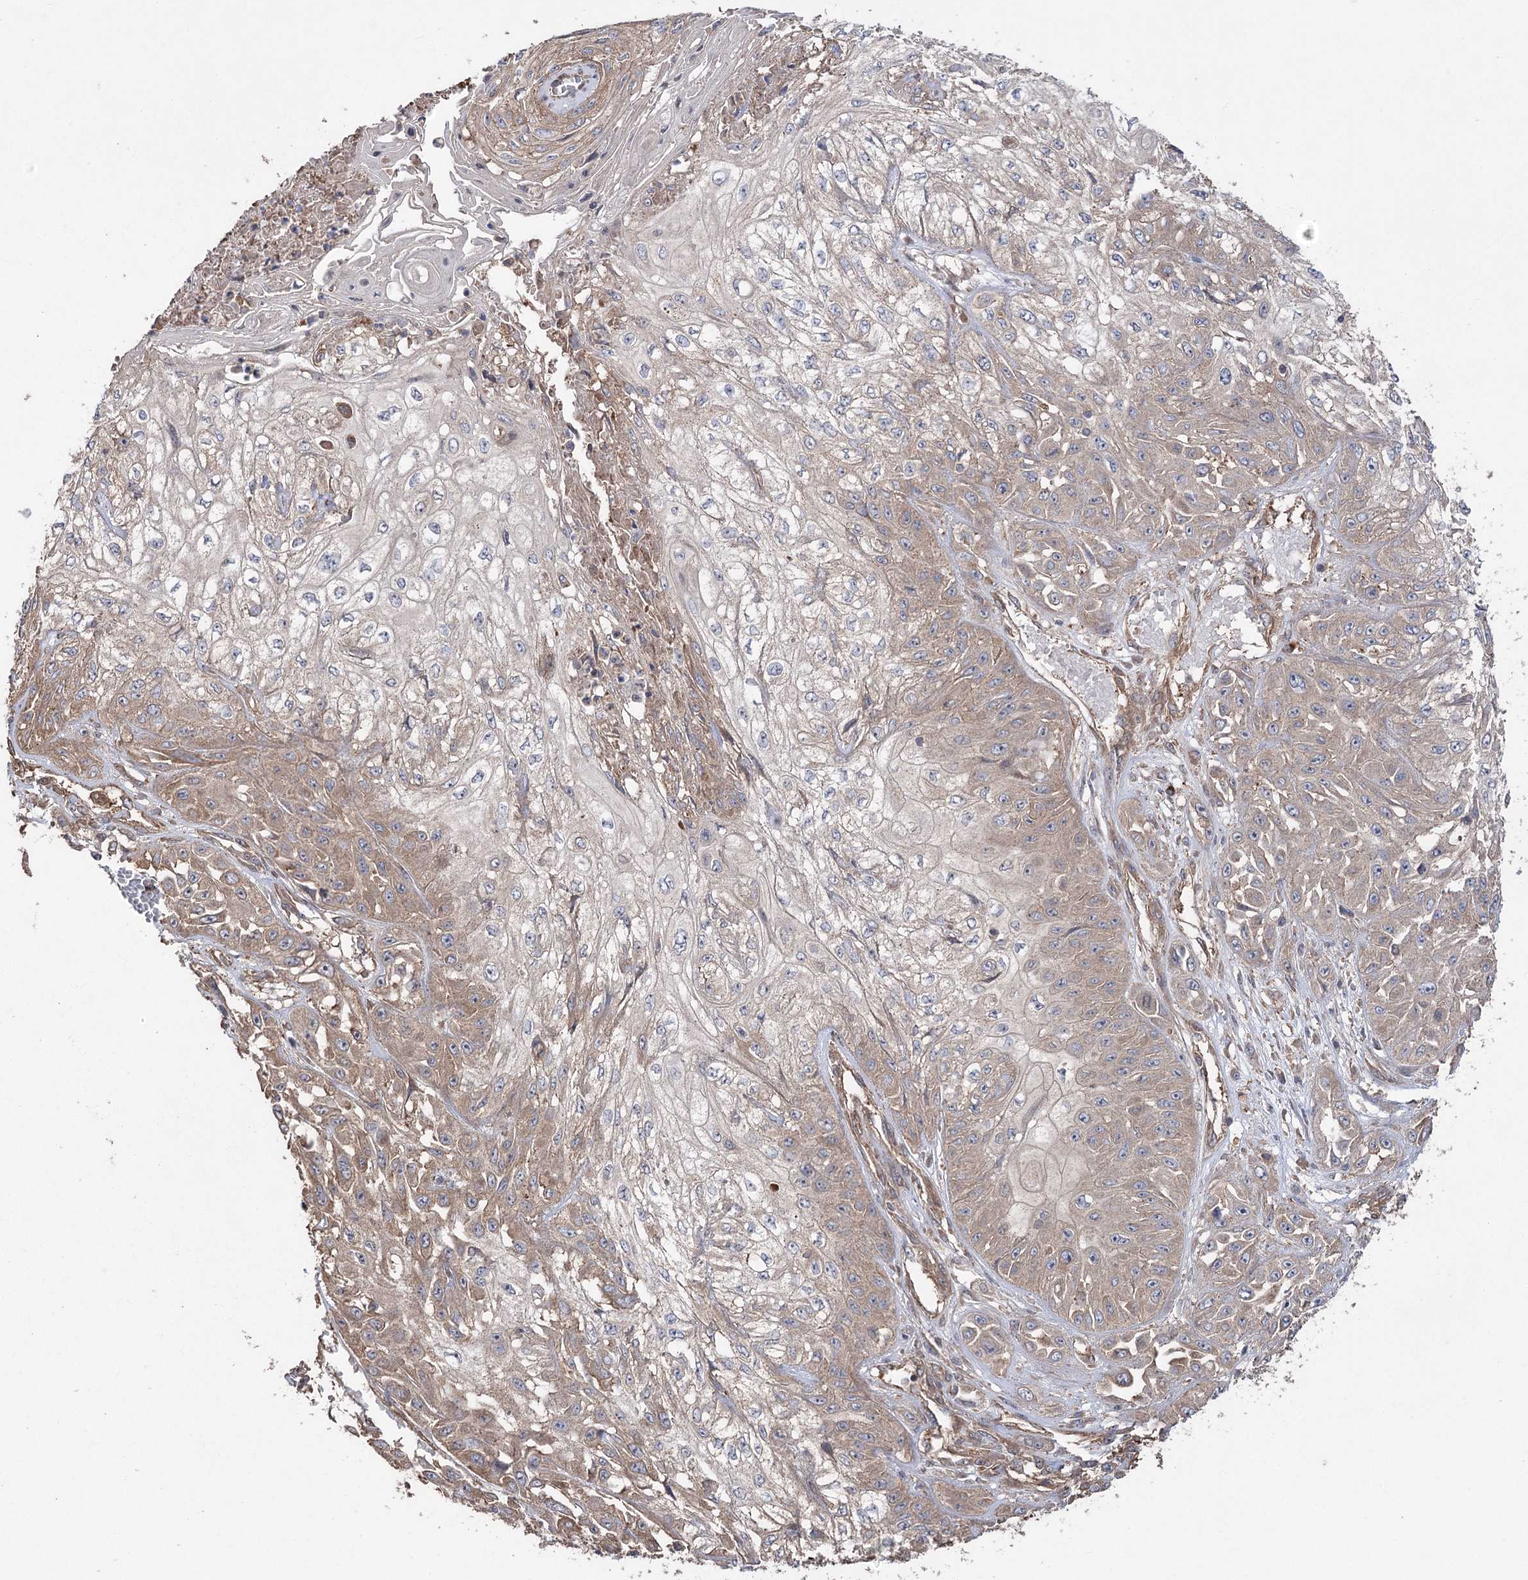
{"staining": {"intensity": "weak", "quantity": "25%-75%", "location": "cytoplasmic/membranous"}, "tissue": "skin cancer", "cell_type": "Tumor cells", "image_type": "cancer", "snomed": [{"axis": "morphology", "description": "Squamous cell carcinoma, NOS"}, {"axis": "morphology", "description": "Squamous cell carcinoma, metastatic, NOS"}, {"axis": "topography", "description": "Skin"}, {"axis": "topography", "description": "Lymph node"}], "caption": "Protein staining reveals weak cytoplasmic/membranous expression in approximately 25%-75% of tumor cells in squamous cell carcinoma (skin). Using DAB (brown) and hematoxylin (blue) stains, captured at high magnification using brightfield microscopy.", "gene": "LARS2", "patient": {"sex": "male", "age": 75}}